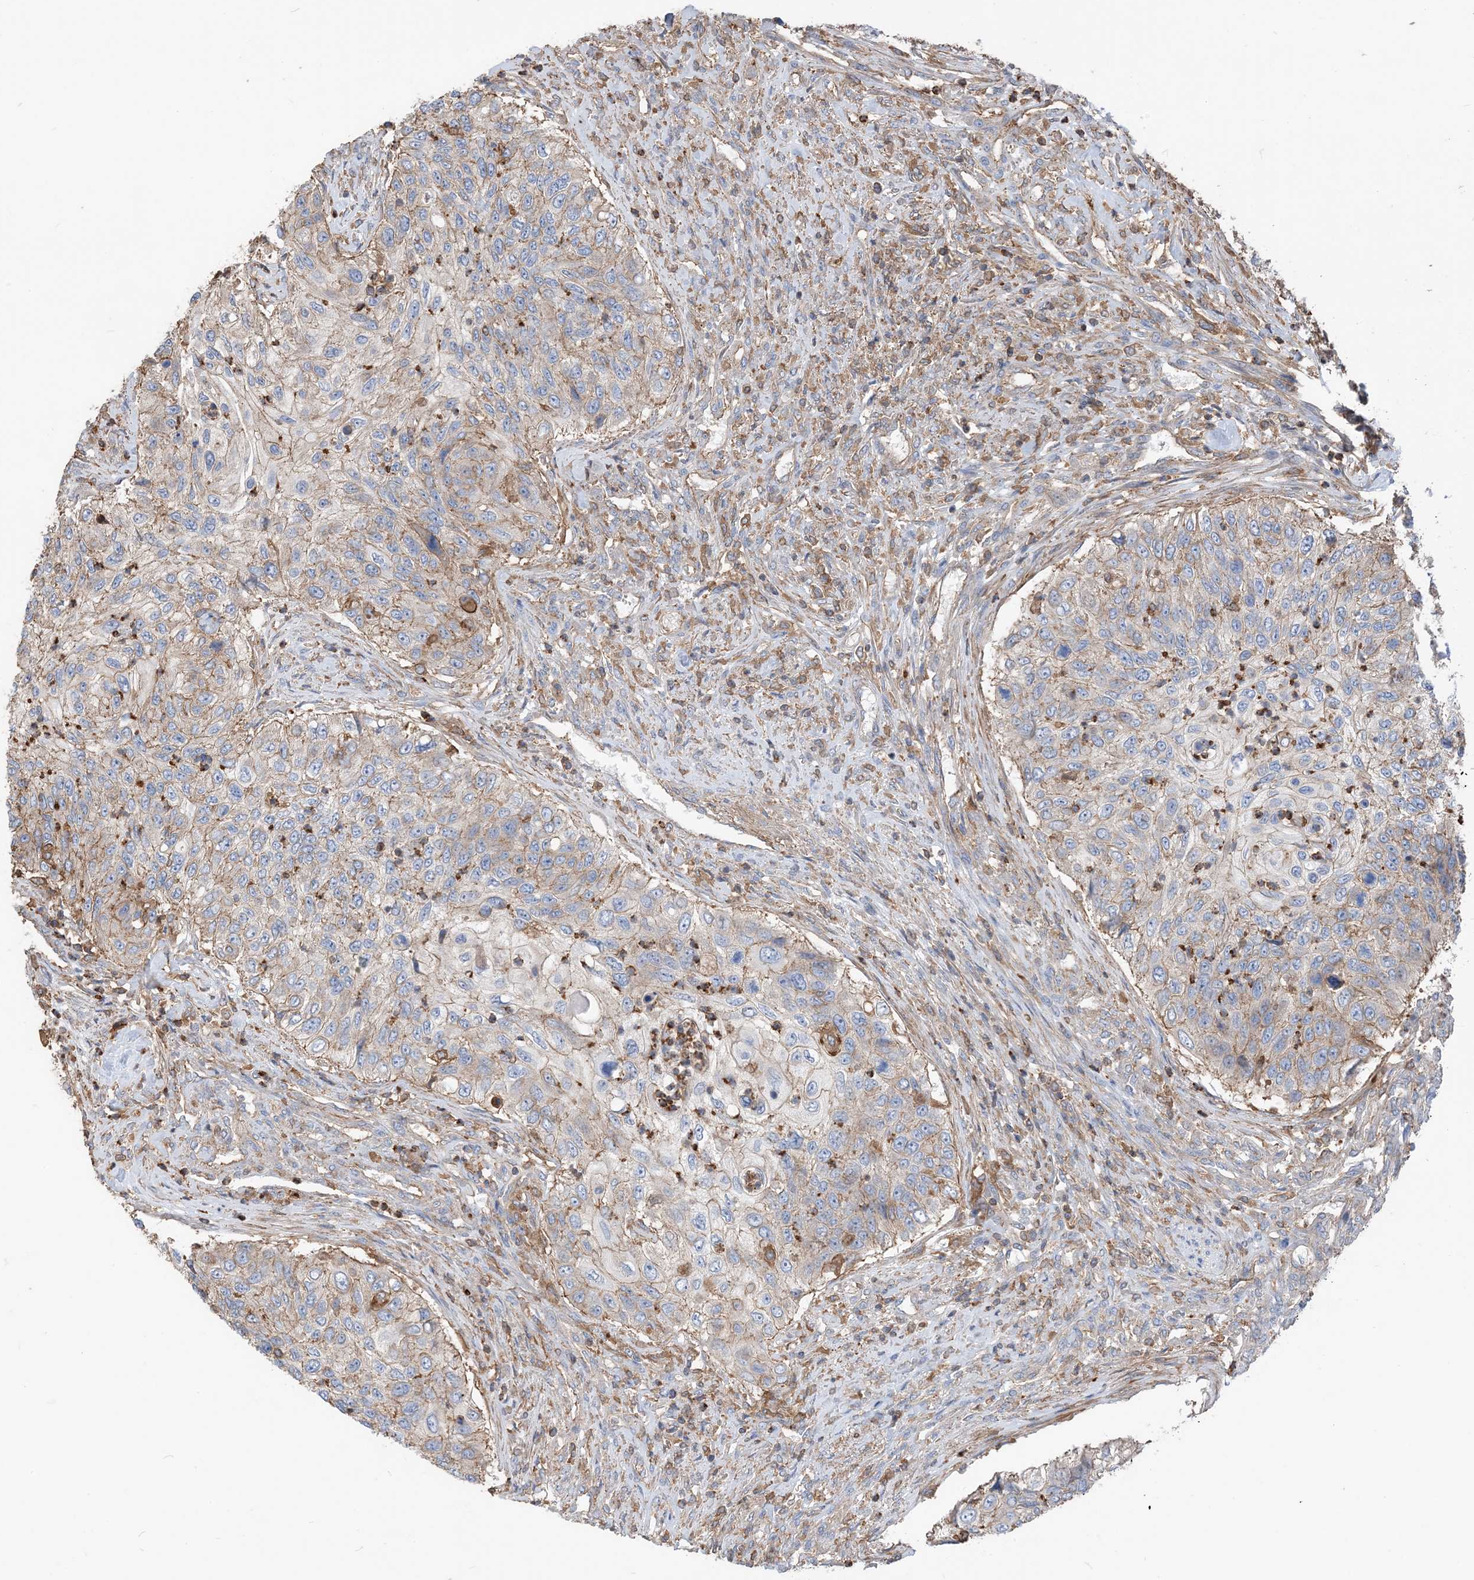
{"staining": {"intensity": "weak", "quantity": "<25%", "location": "cytoplasmic/membranous"}, "tissue": "urothelial cancer", "cell_type": "Tumor cells", "image_type": "cancer", "snomed": [{"axis": "morphology", "description": "Urothelial carcinoma, High grade"}, {"axis": "topography", "description": "Urinary bladder"}], "caption": "Human high-grade urothelial carcinoma stained for a protein using immunohistochemistry exhibits no staining in tumor cells.", "gene": "PARVG", "patient": {"sex": "female", "age": 60}}